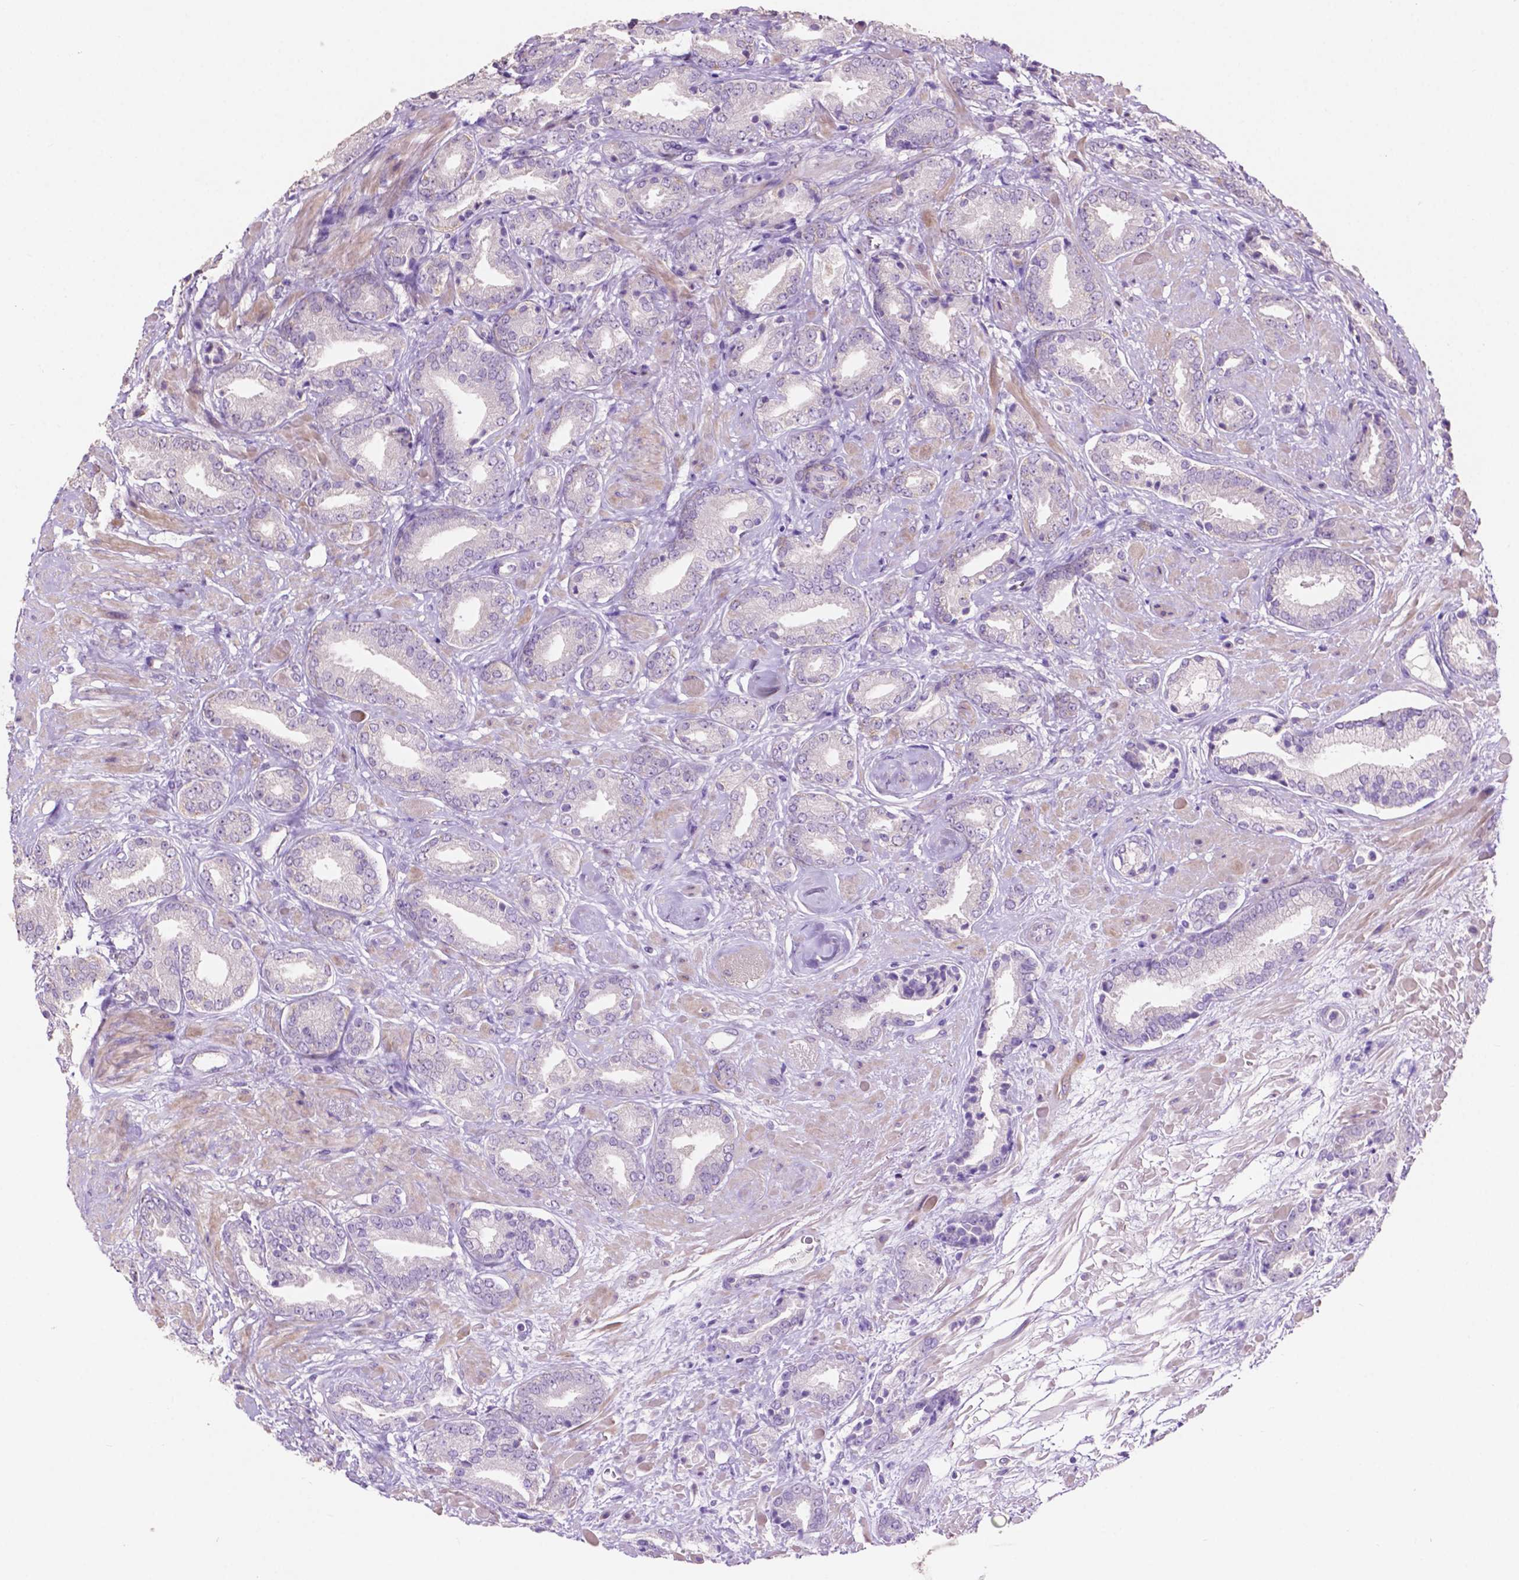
{"staining": {"intensity": "negative", "quantity": "none", "location": "none"}, "tissue": "prostate cancer", "cell_type": "Tumor cells", "image_type": "cancer", "snomed": [{"axis": "morphology", "description": "Adenocarcinoma, High grade"}, {"axis": "topography", "description": "Prostate"}], "caption": "High power microscopy histopathology image of an immunohistochemistry (IHC) micrograph of prostate cancer (adenocarcinoma (high-grade)), revealing no significant staining in tumor cells. The staining was performed using DAB (3,3'-diaminobenzidine) to visualize the protein expression in brown, while the nuclei were stained in blue with hematoxylin (Magnification: 20x).", "gene": "CLDN17", "patient": {"sex": "male", "age": 56}}